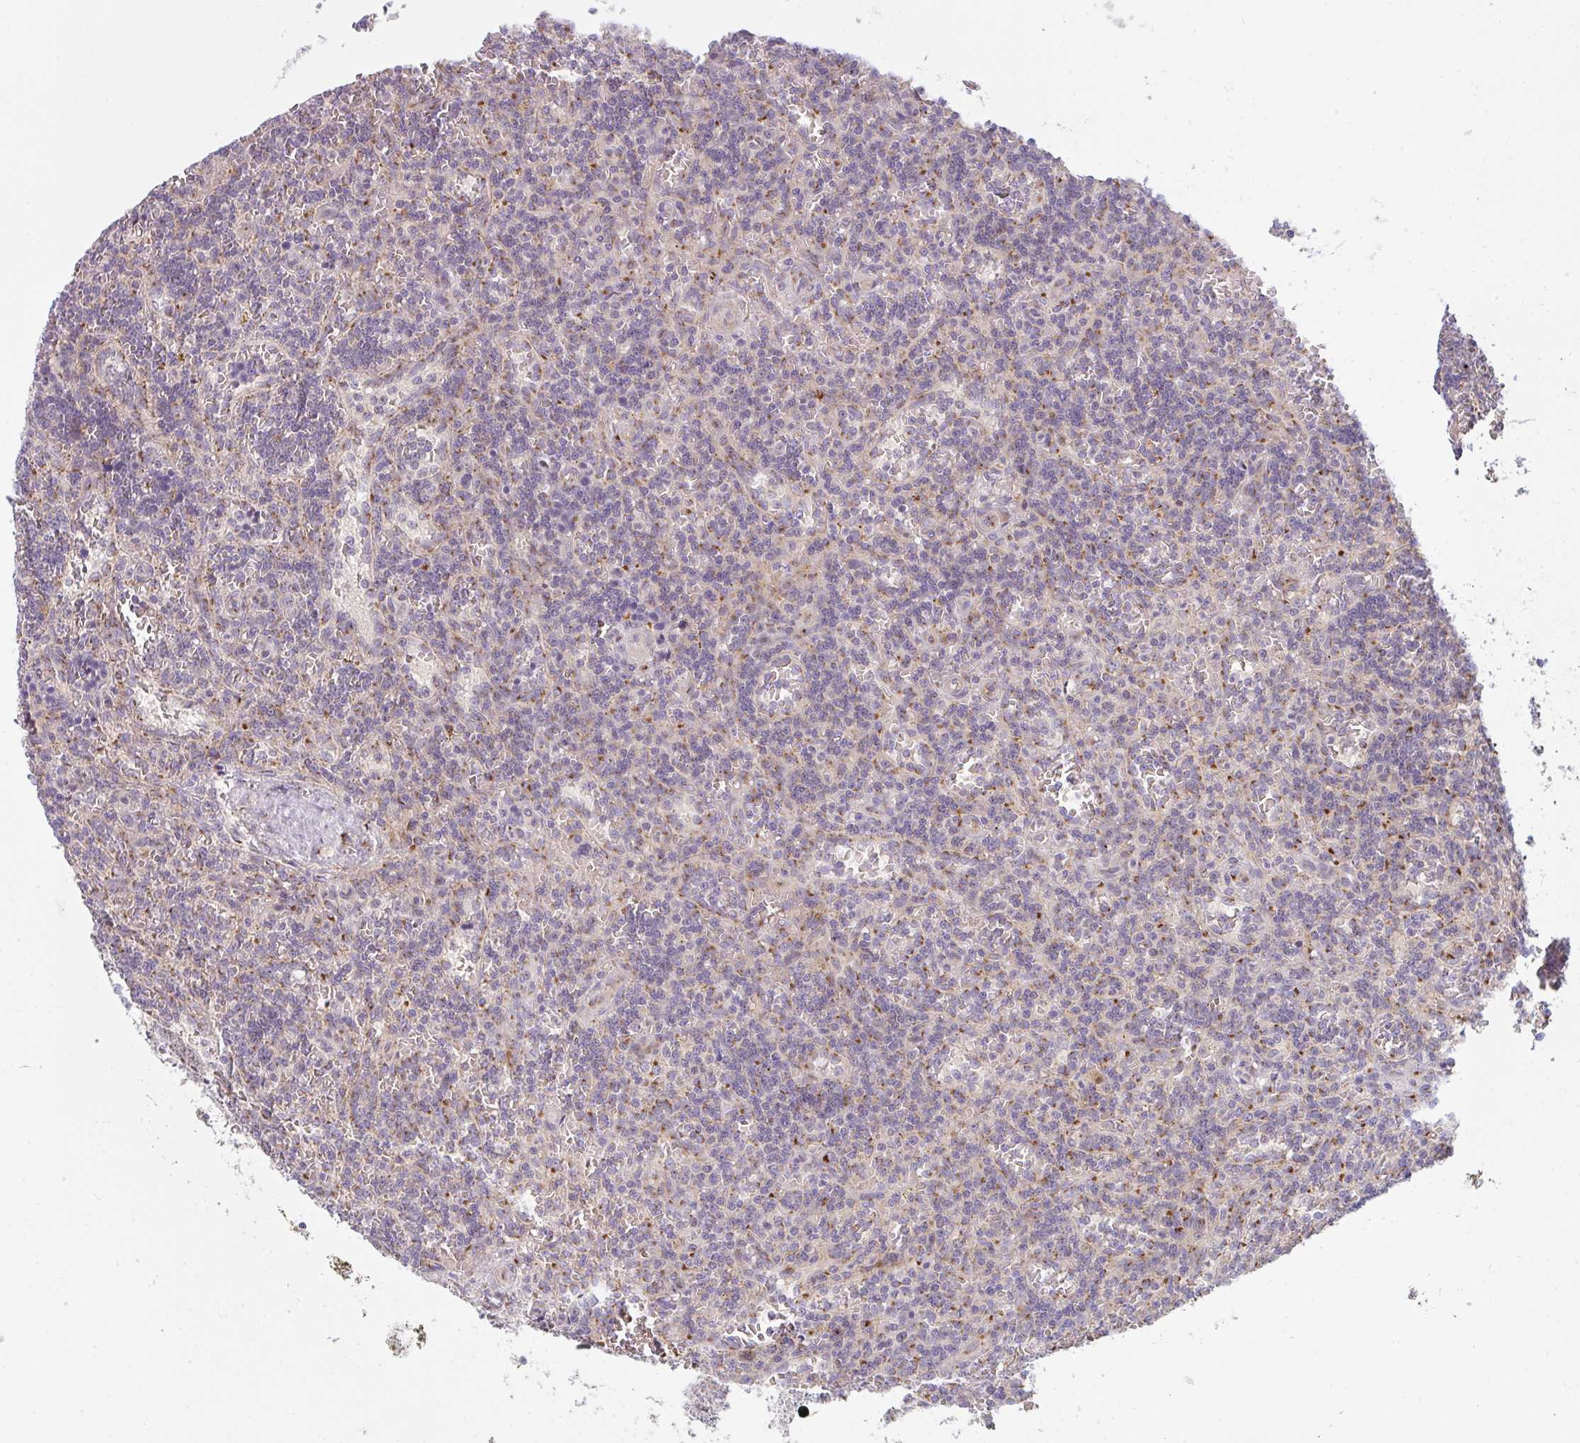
{"staining": {"intensity": "moderate", "quantity": "25%-75%", "location": "cytoplasmic/membranous"}, "tissue": "lymphoma", "cell_type": "Tumor cells", "image_type": "cancer", "snomed": [{"axis": "morphology", "description": "Malignant lymphoma, non-Hodgkin's type, Low grade"}, {"axis": "topography", "description": "Spleen"}], "caption": "Immunohistochemistry (IHC) image of malignant lymphoma, non-Hodgkin's type (low-grade) stained for a protein (brown), which exhibits medium levels of moderate cytoplasmic/membranous positivity in about 25%-75% of tumor cells.", "gene": "GVQW3", "patient": {"sex": "male", "age": 73}}